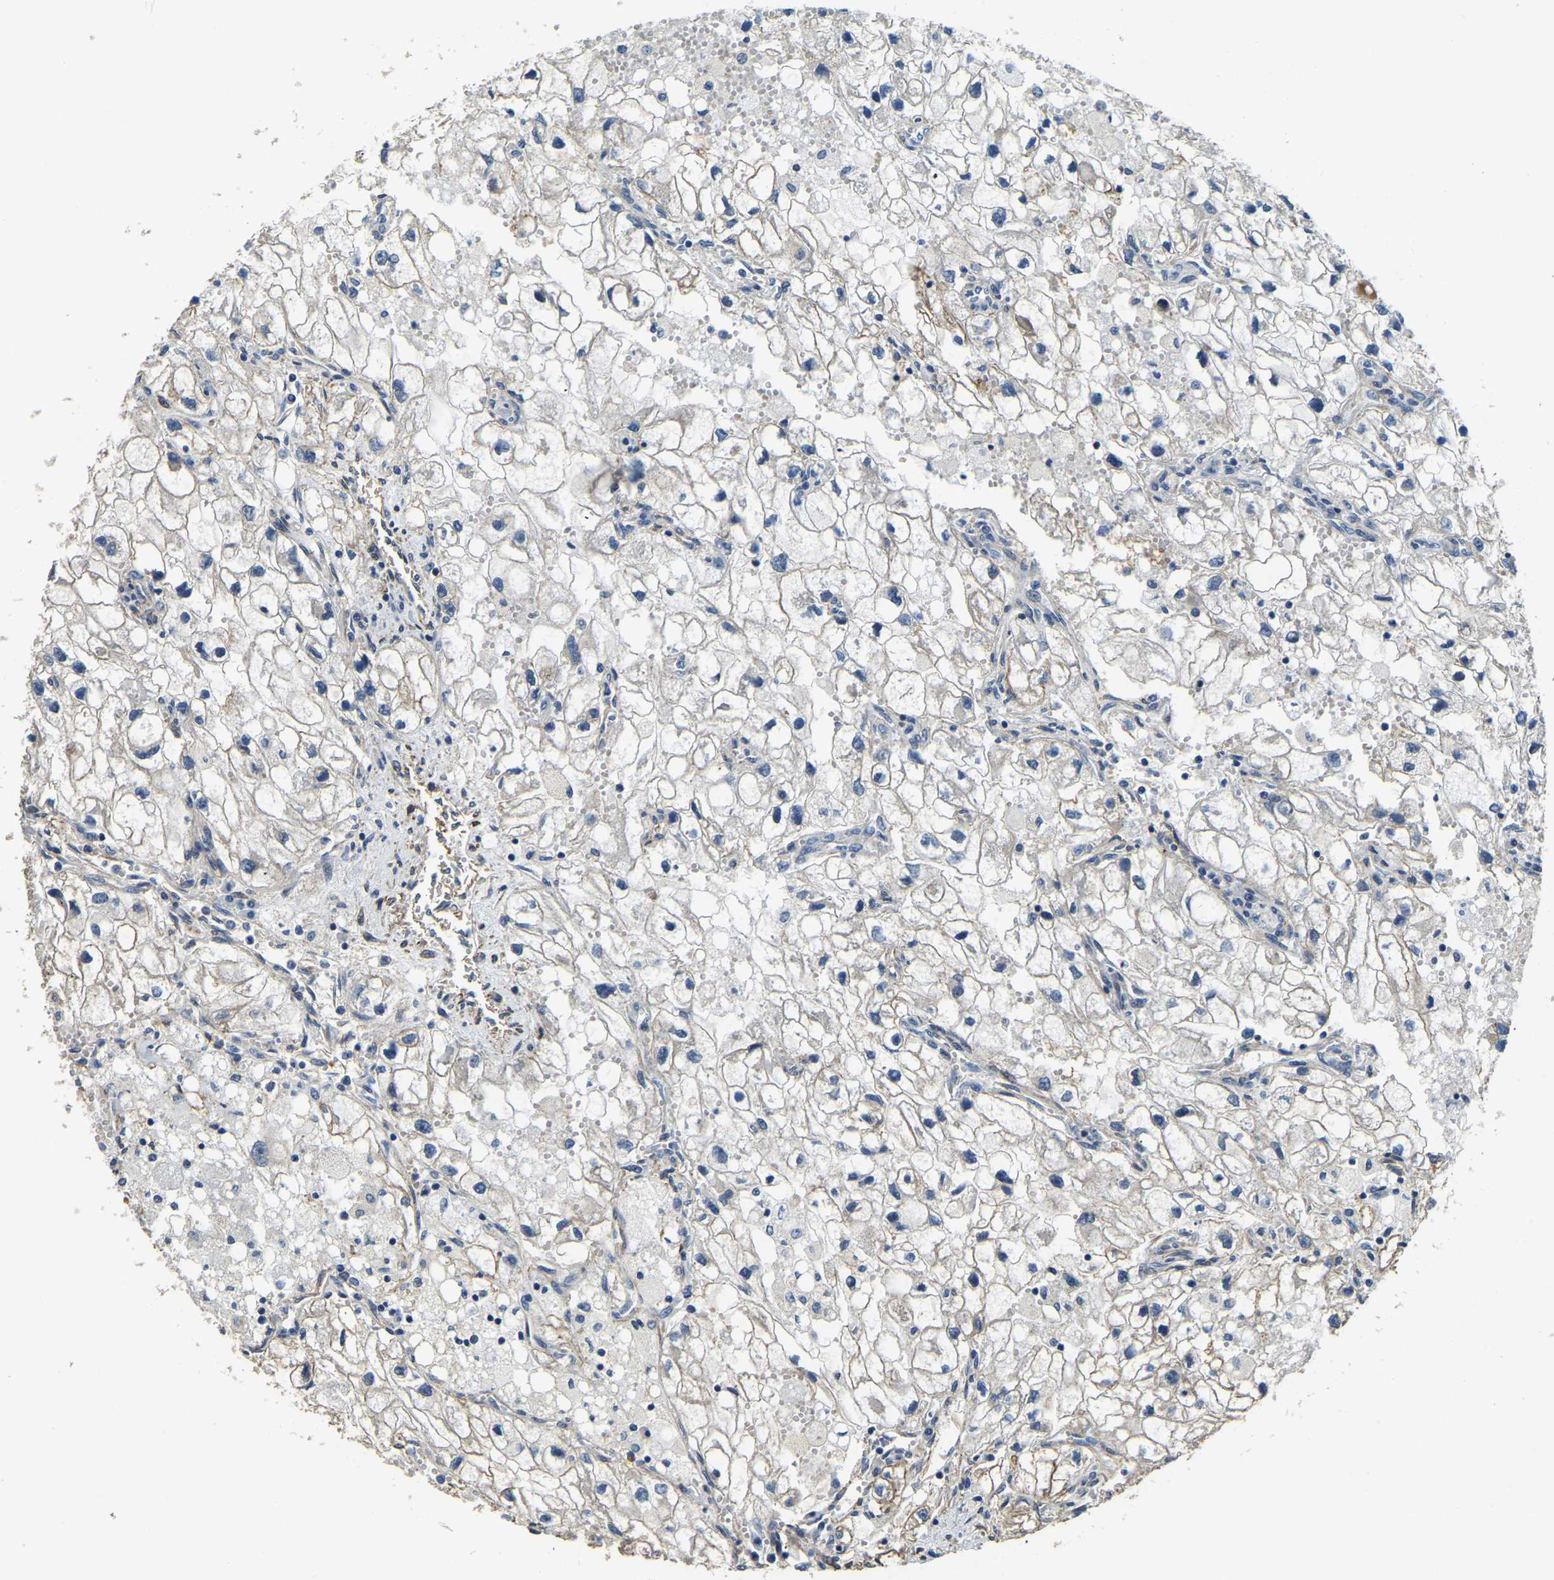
{"staining": {"intensity": "weak", "quantity": "<25%", "location": "cytoplasmic/membranous"}, "tissue": "renal cancer", "cell_type": "Tumor cells", "image_type": "cancer", "snomed": [{"axis": "morphology", "description": "Adenocarcinoma, NOS"}, {"axis": "topography", "description": "Kidney"}], "caption": "Immunohistochemistry image of neoplastic tissue: renal cancer stained with DAB (3,3'-diaminobenzidine) displays no significant protein staining in tumor cells.", "gene": "RNF39", "patient": {"sex": "female", "age": 70}}